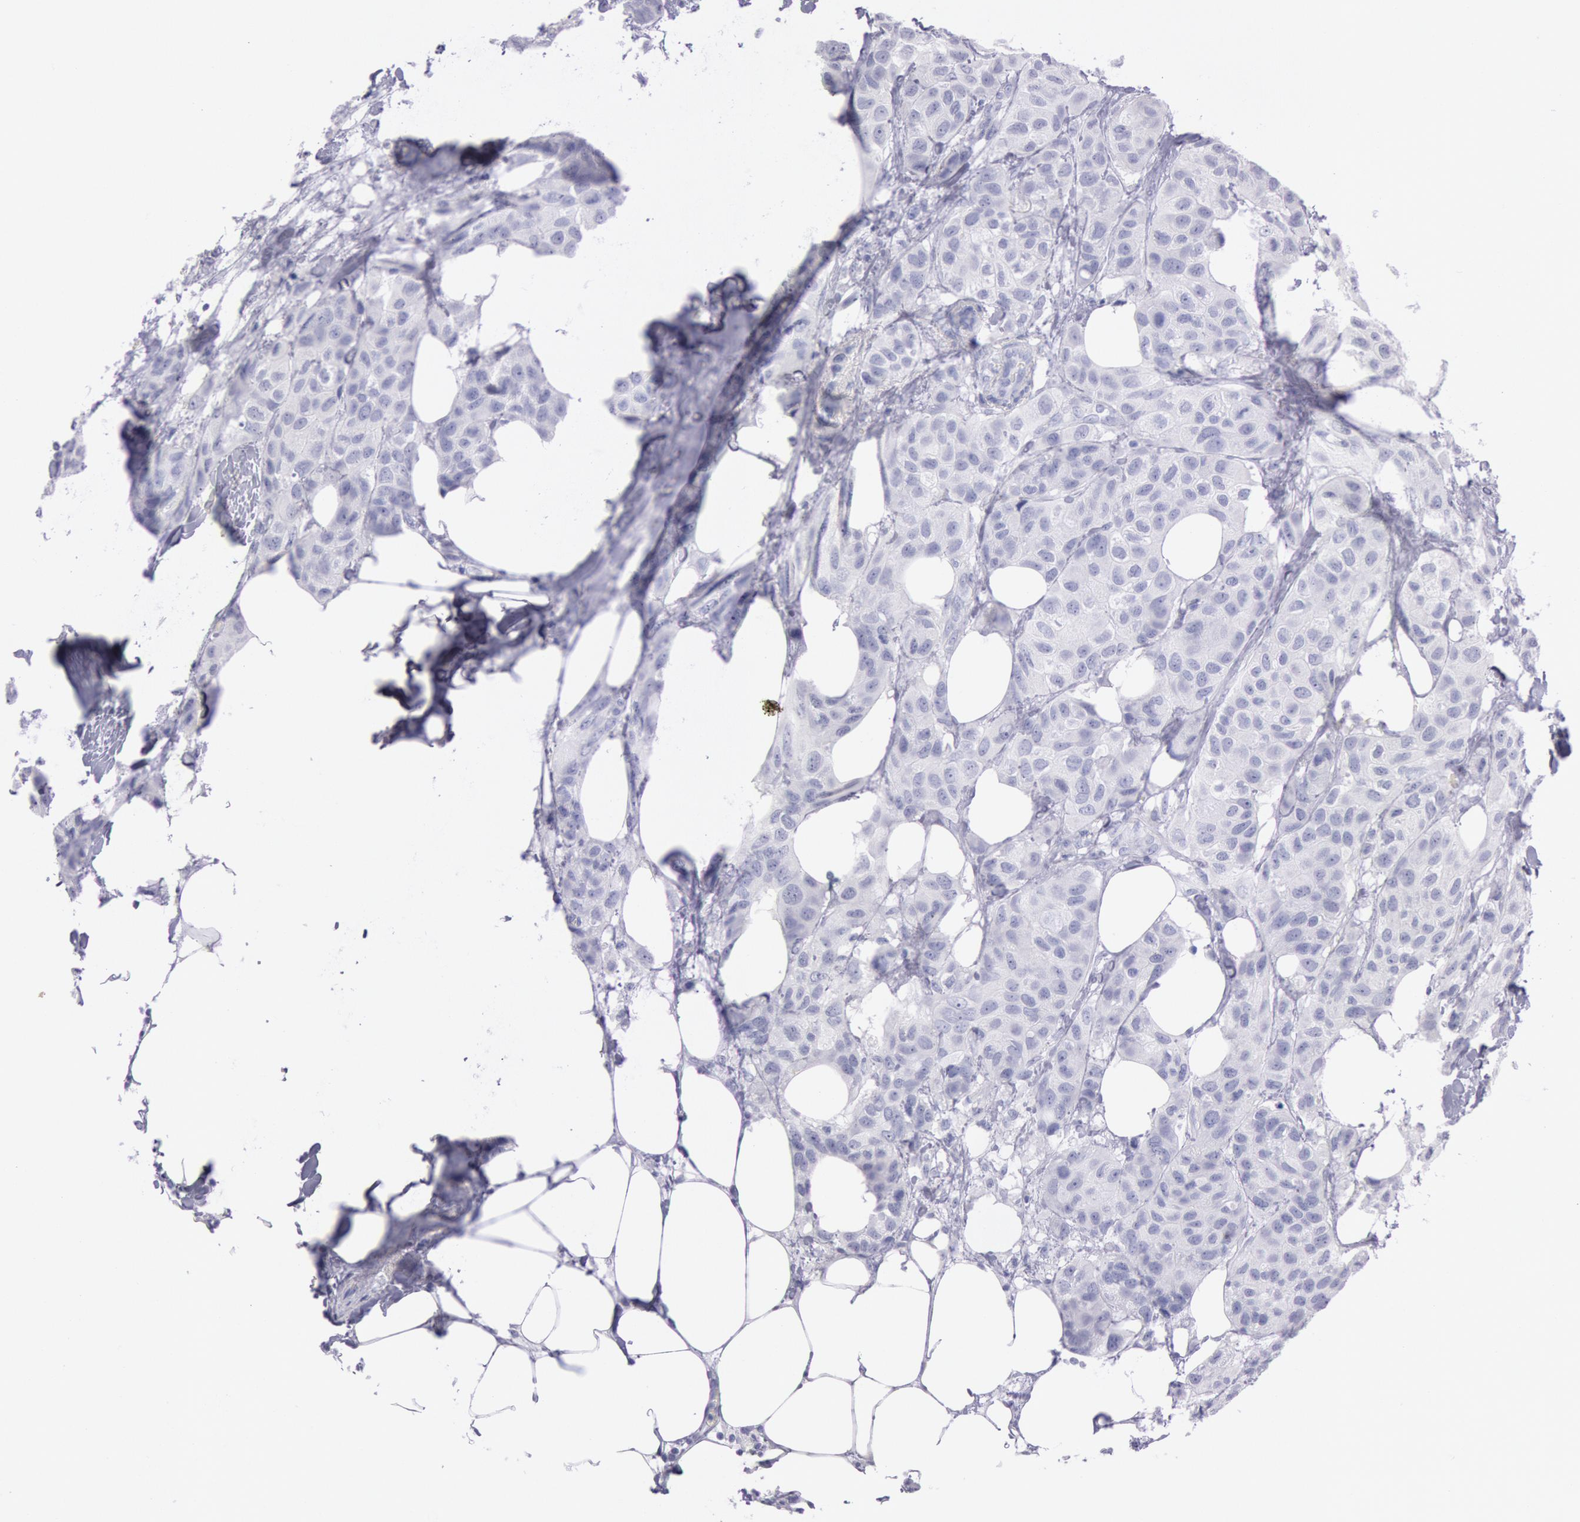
{"staining": {"intensity": "negative", "quantity": "none", "location": "none"}, "tissue": "breast cancer", "cell_type": "Tumor cells", "image_type": "cancer", "snomed": [{"axis": "morphology", "description": "Duct carcinoma"}, {"axis": "topography", "description": "Breast"}], "caption": "This is an immunohistochemistry (IHC) image of breast cancer (infiltrating ductal carcinoma). There is no expression in tumor cells.", "gene": "EGFR", "patient": {"sex": "female", "age": 68}}